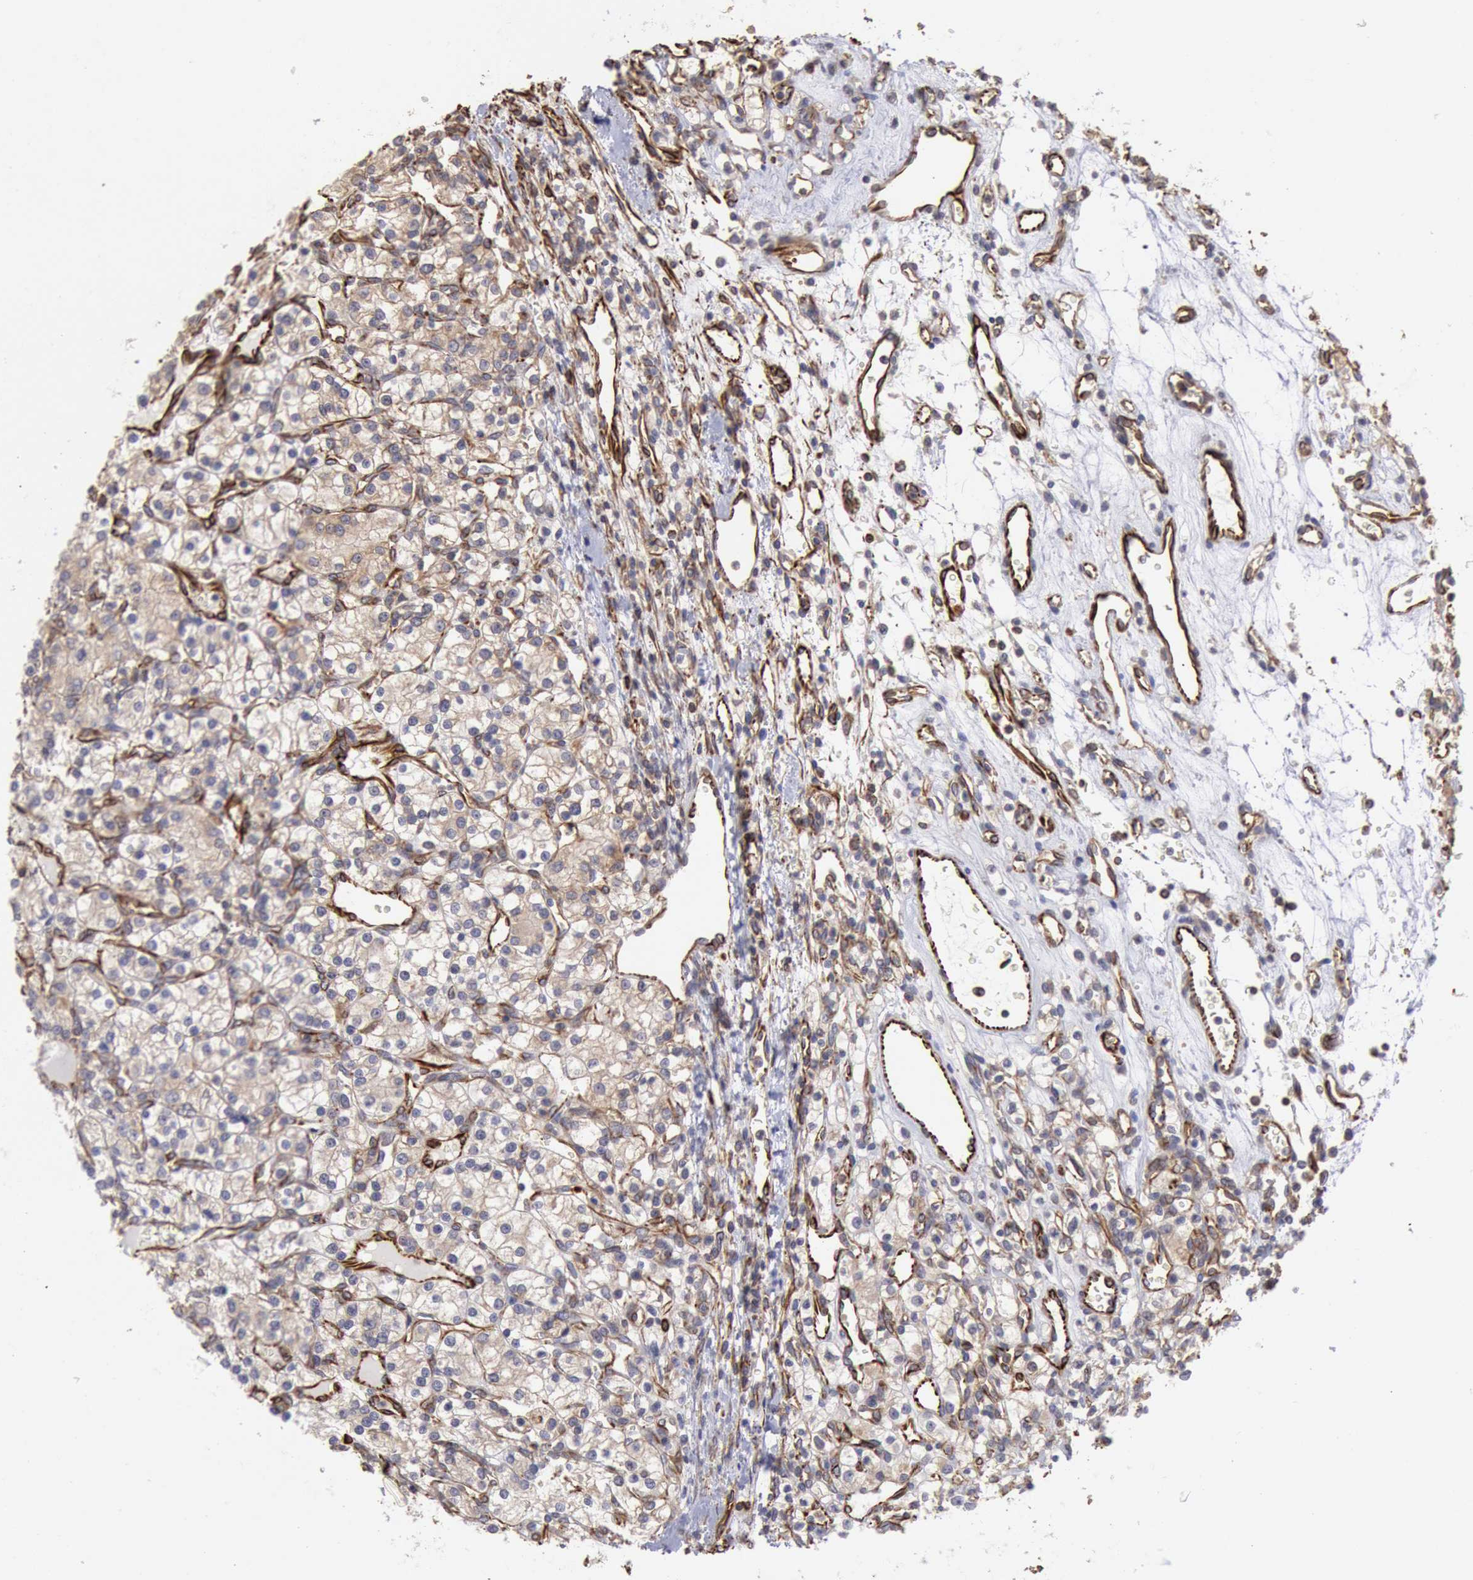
{"staining": {"intensity": "weak", "quantity": "25%-75%", "location": "cytoplasmic/membranous"}, "tissue": "renal cancer", "cell_type": "Tumor cells", "image_type": "cancer", "snomed": [{"axis": "morphology", "description": "Adenocarcinoma, NOS"}, {"axis": "topography", "description": "Kidney"}], "caption": "A low amount of weak cytoplasmic/membranous positivity is identified in about 25%-75% of tumor cells in renal cancer tissue. (DAB (3,3'-diaminobenzidine) IHC with brightfield microscopy, high magnification).", "gene": "RNF139", "patient": {"sex": "female", "age": 62}}